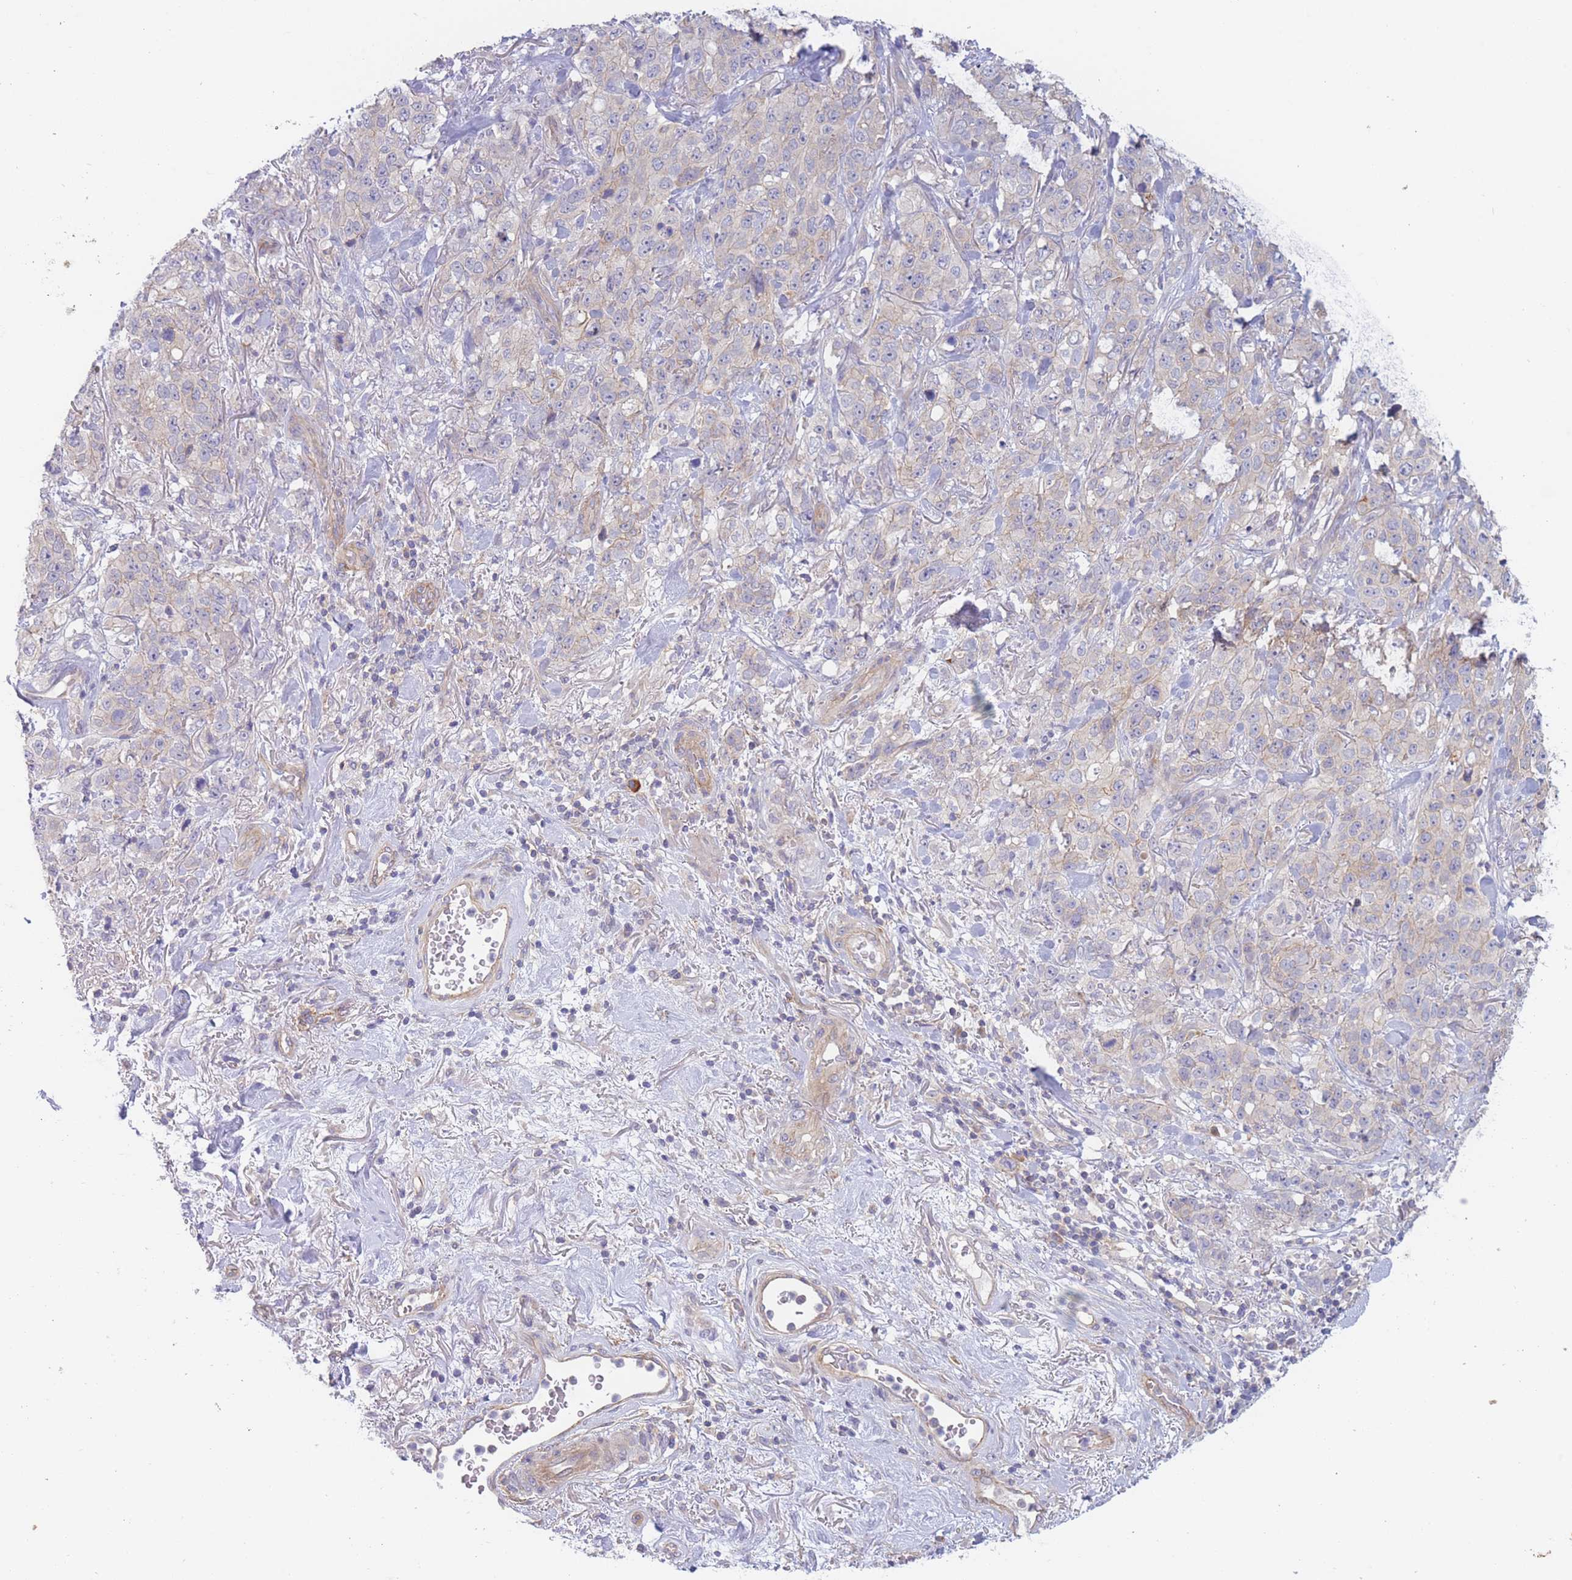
{"staining": {"intensity": "weak", "quantity": "<25%", "location": "cytoplasmic/membranous"}, "tissue": "stomach cancer", "cell_type": "Tumor cells", "image_type": "cancer", "snomed": [{"axis": "morphology", "description": "Adenocarcinoma, NOS"}, {"axis": "topography", "description": "Stomach"}], "caption": "Immunohistochemistry (IHC) photomicrograph of human stomach cancer stained for a protein (brown), which demonstrates no staining in tumor cells.", "gene": "WDR93", "patient": {"sex": "male", "age": 48}}